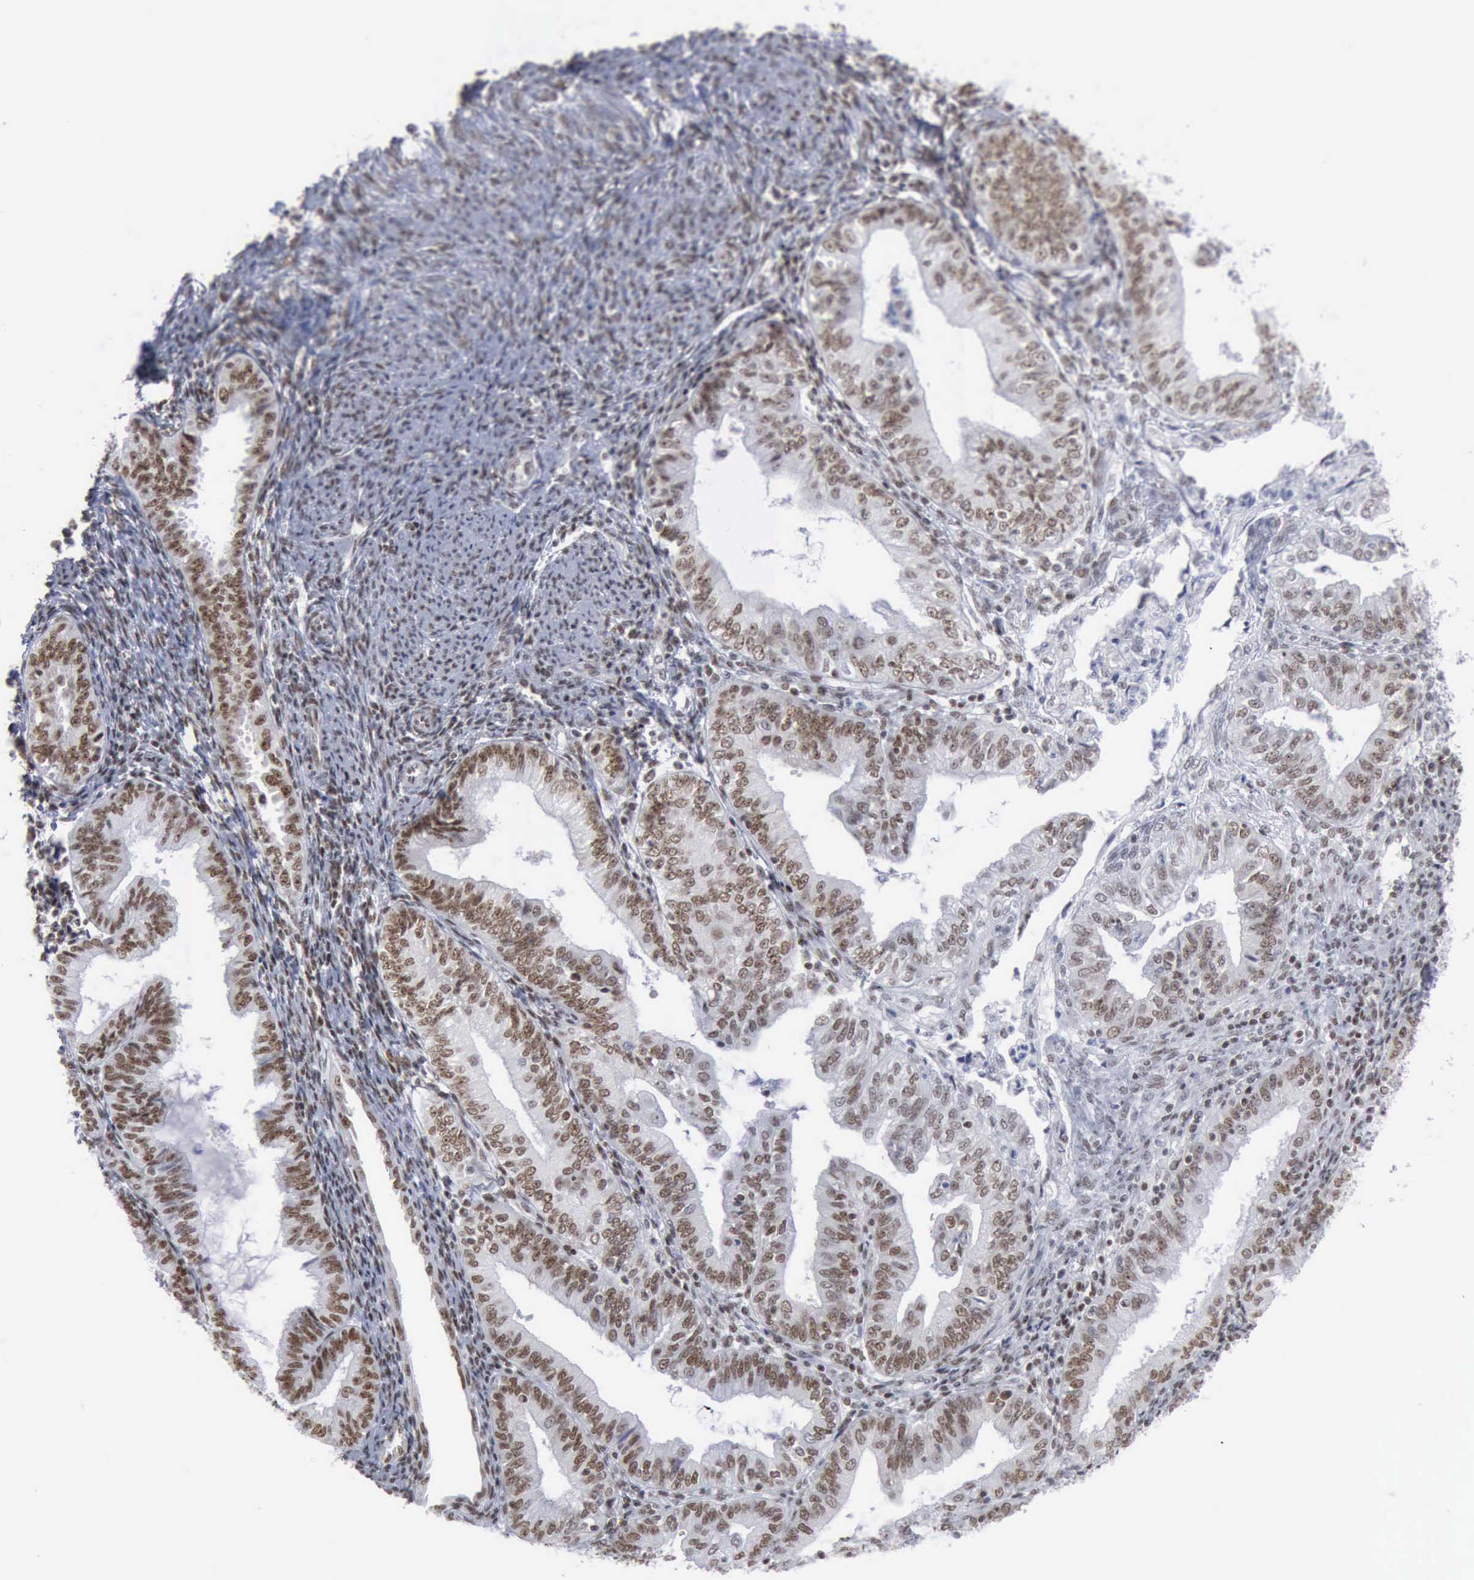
{"staining": {"intensity": "moderate", "quantity": "25%-75%", "location": "nuclear"}, "tissue": "endometrial cancer", "cell_type": "Tumor cells", "image_type": "cancer", "snomed": [{"axis": "morphology", "description": "Adenocarcinoma, NOS"}, {"axis": "topography", "description": "Endometrium"}], "caption": "Human endometrial cancer (adenocarcinoma) stained with a protein marker displays moderate staining in tumor cells.", "gene": "XPA", "patient": {"sex": "female", "age": 55}}